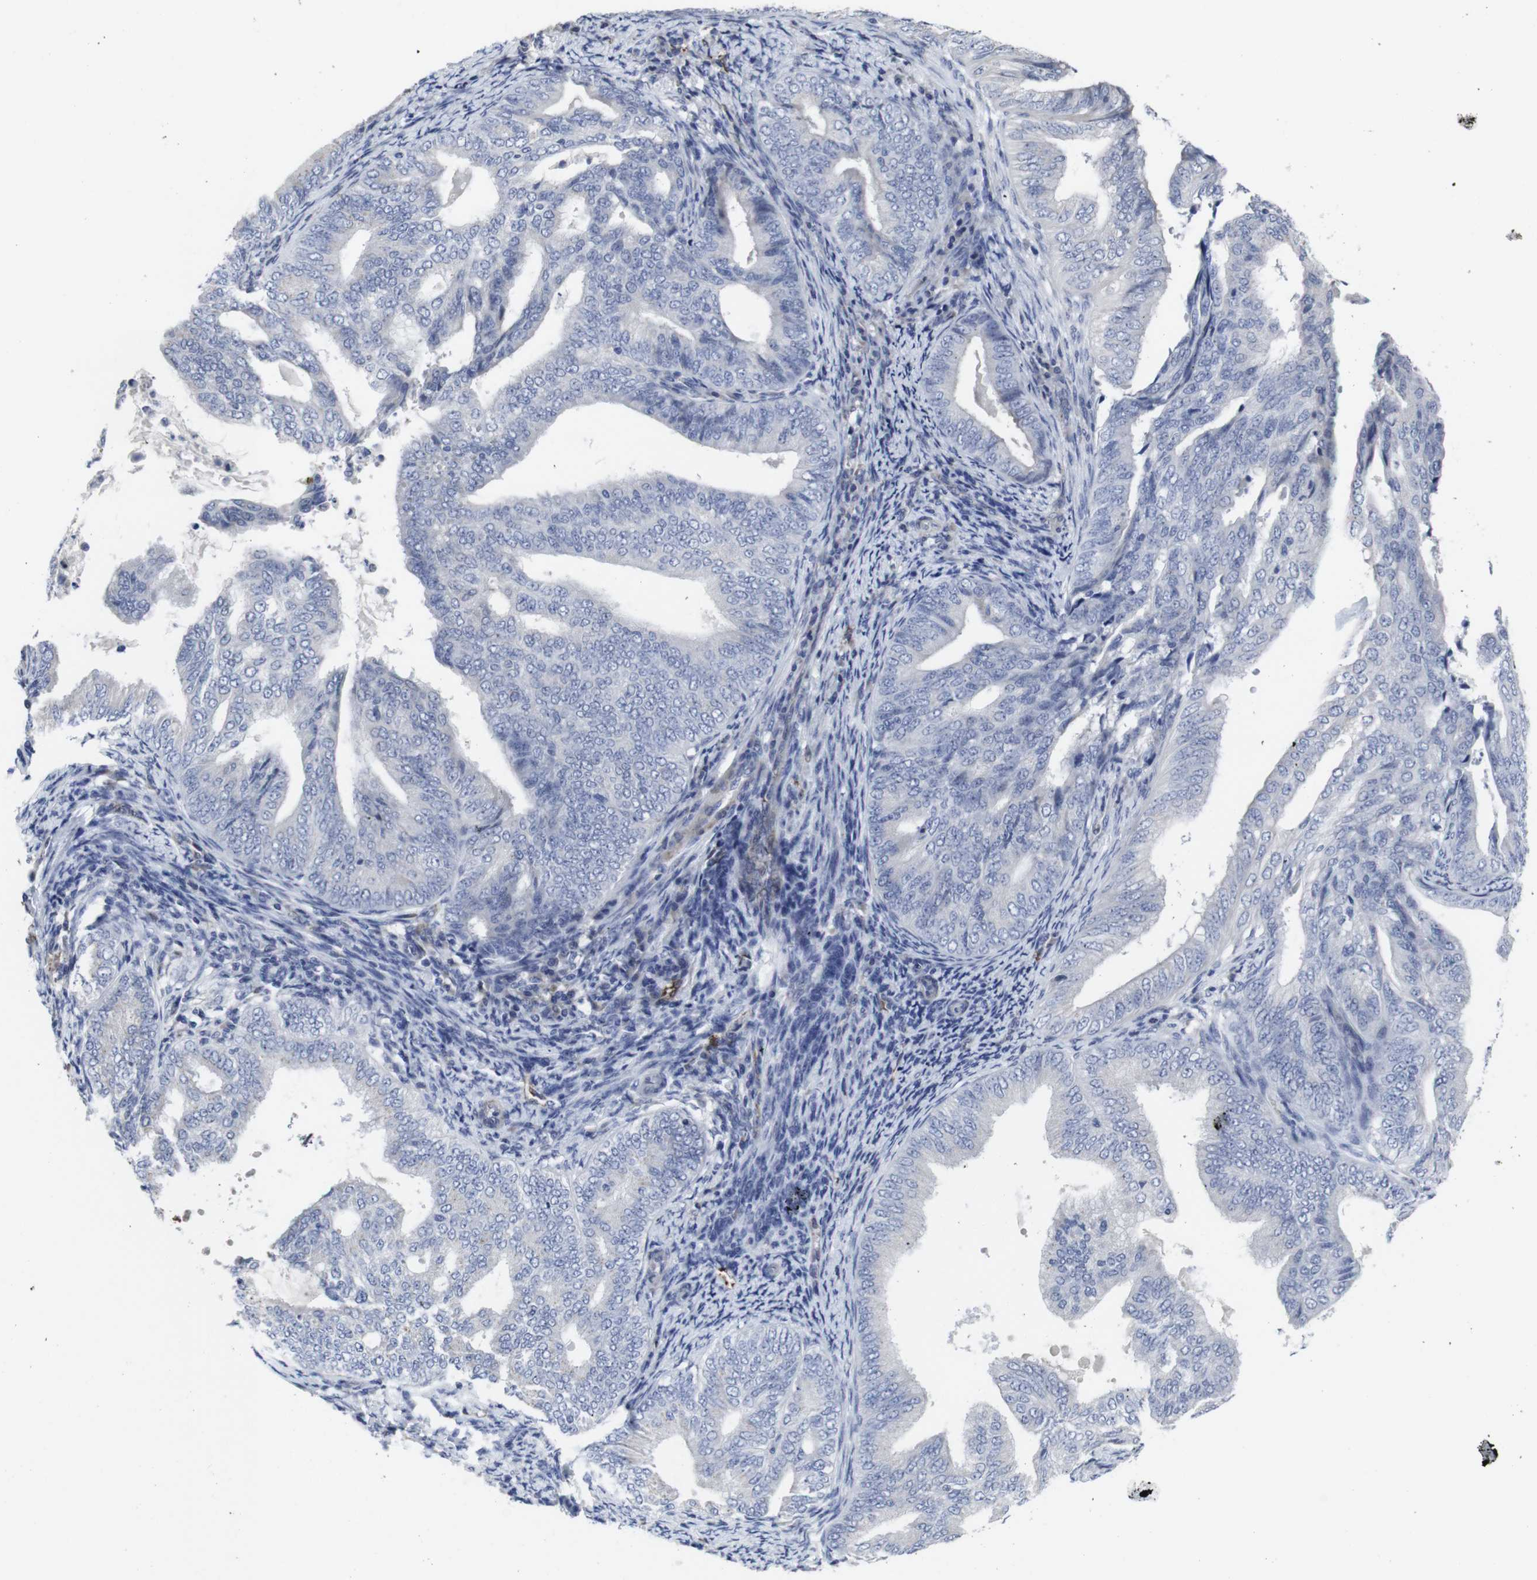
{"staining": {"intensity": "negative", "quantity": "none", "location": "none"}, "tissue": "endometrial cancer", "cell_type": "Tumor cells", "image_type": "cancer", "snomed": [{"axis": "morphology", "description": "Adenocarcinoma, NOS"}, {"axis": "topography", "description": "Endometrium"}], "caption": "An immunohistochemistry image of adenocarcinoma (endometrial) is shown. There is no staining in tumor cells of adenocarcinoma (endometrial).", "gene": "SNCG", "patient": {"sex": "female", "age": 58}}